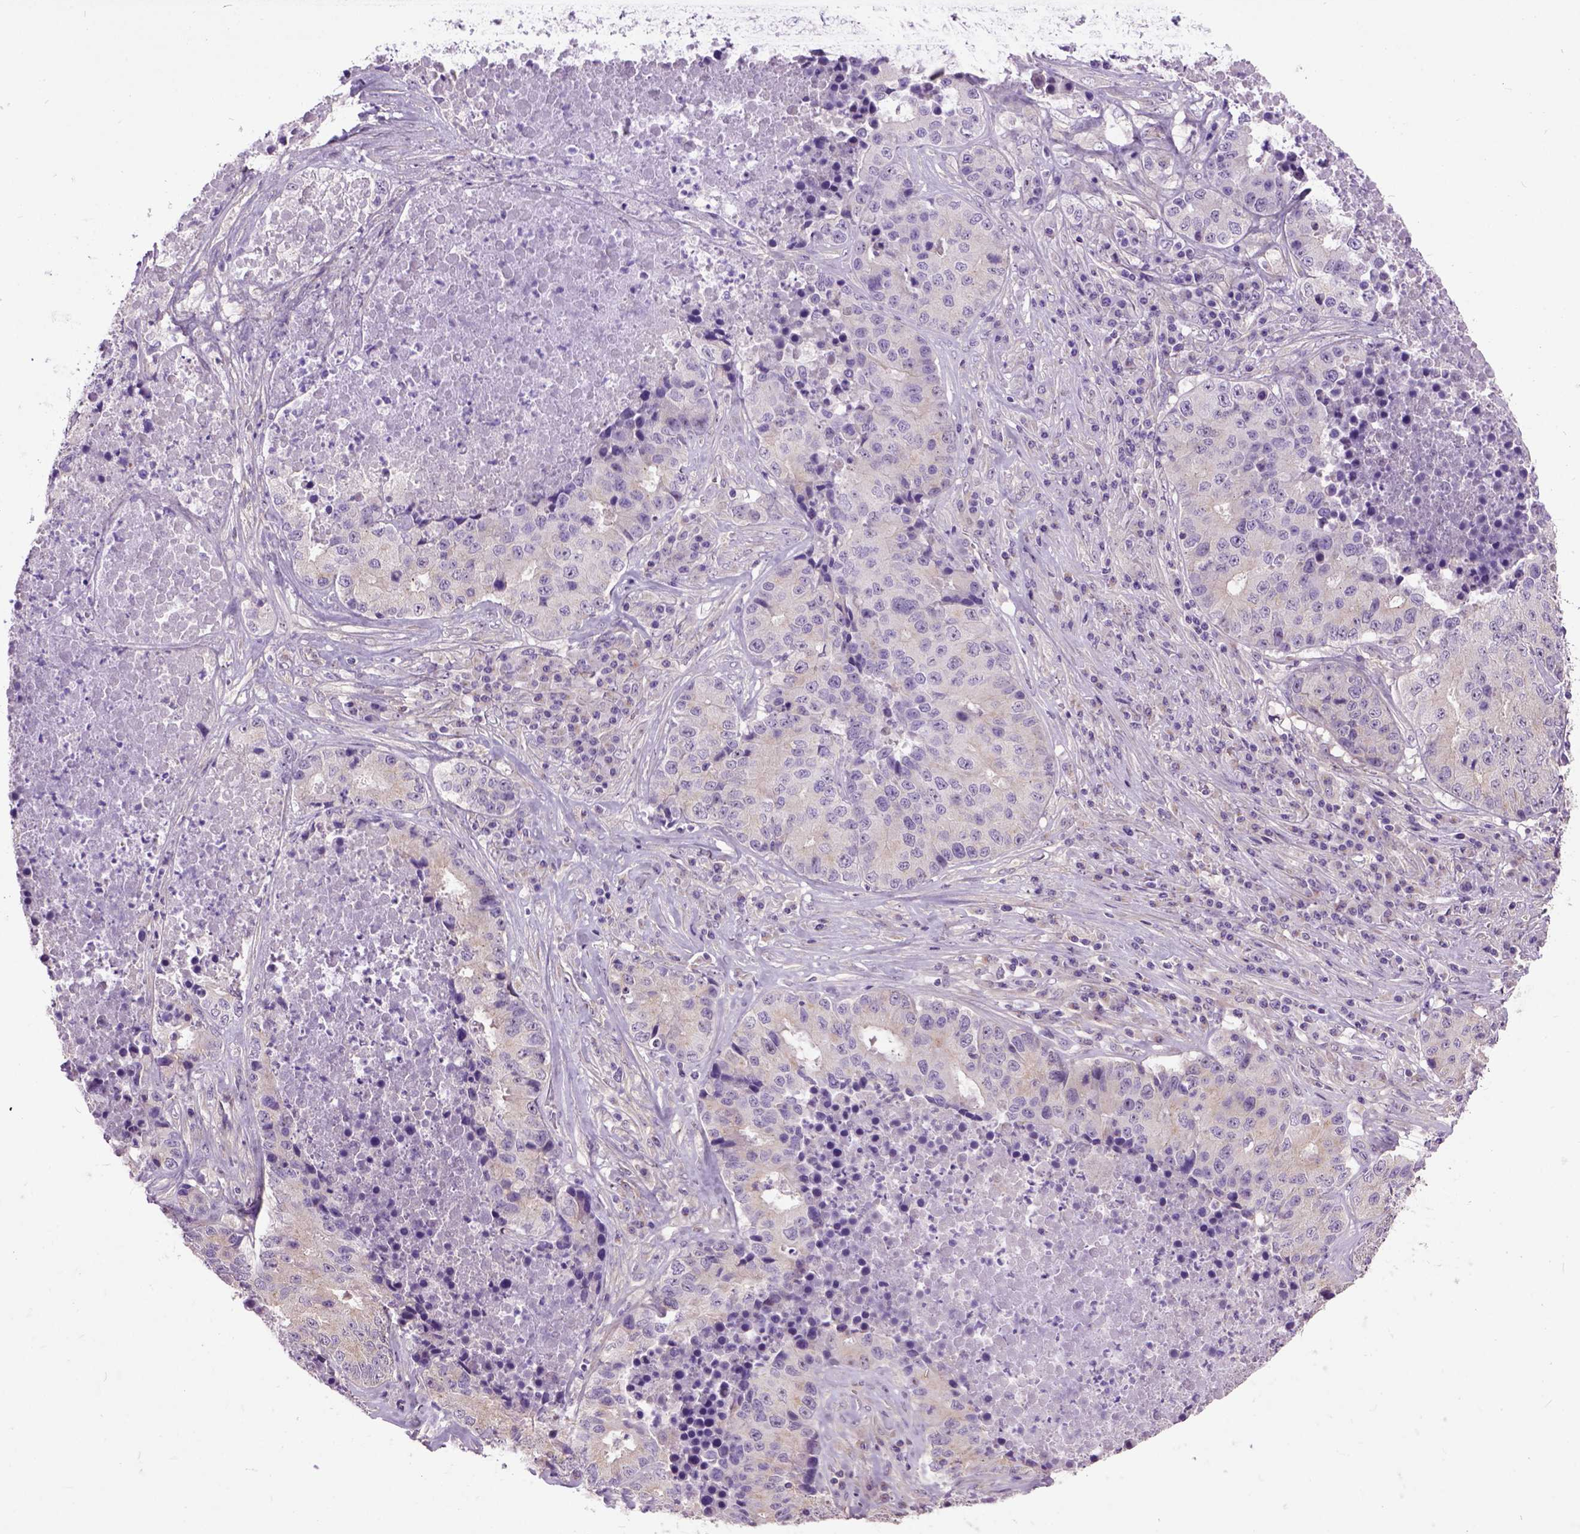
{"staining": {"intensity": "weak", "quantity": "<25%", "location": "cytoplasmic/membranous"}, "tissue": "stomach cancer", "cell_type": "Tumor cells", "image_type": "cancer", "snomed": [{"axis": "morphology", "description": "Adenocarcinoma, NOS"}, {"axis": "topography", "description": "Stomach"}], "caption": "Adenocarcinoma (stomach) was stained to show a protein in brown. There is no significant positivity in tumor cells. (Stains: DAB (3,3'-diaminobenzidine) IHC with hematoxylin counter stain, Microscopy: brightfield microscopy at high magnification).", "gene": "MAPT", "patient": {"sex": "male", "age": 71}}